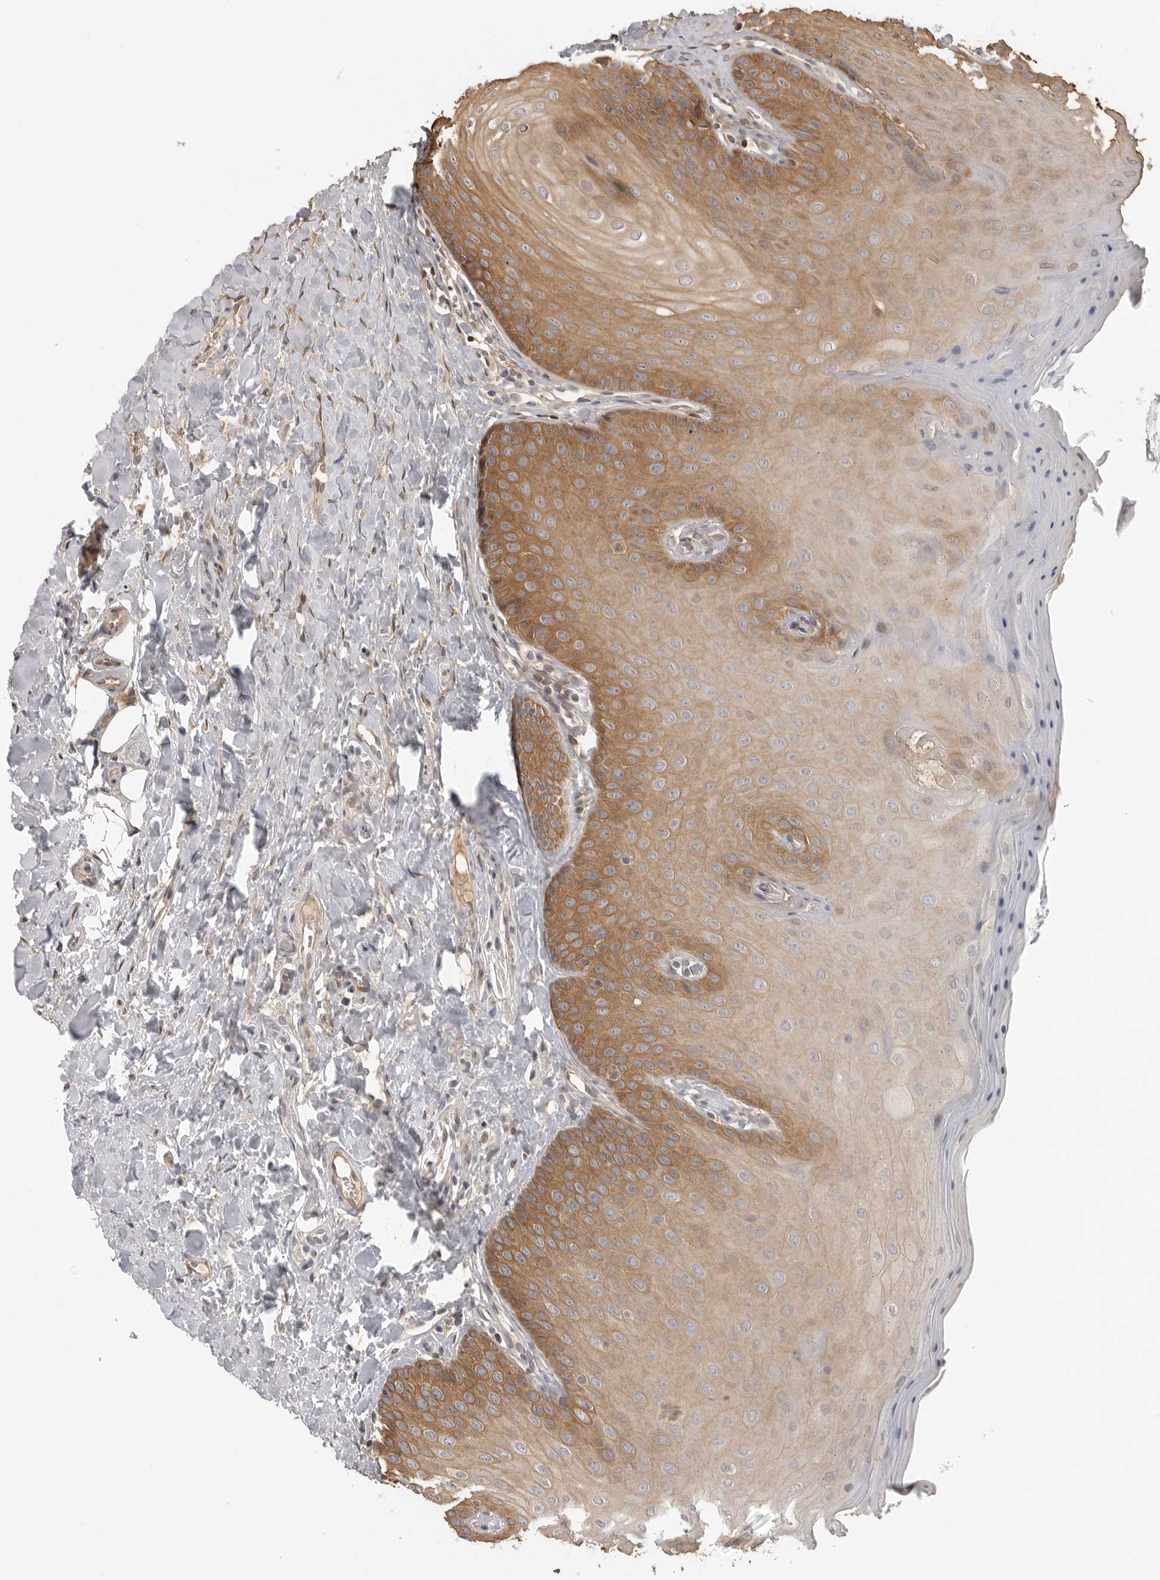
{"staining": {"intensity": "moderate", "quantity": ">75%", "location": "cytoplasmic/membranous"}, "tissue": "oral mucosa", "cell_type": "Squamous epithelial cells", "image_type": "normal", "snomed": [{"axis": "morphology", "description": "Normal tissue, NOS"}, {"axis": "topography", "description": "Oral tissue"}], "caption": "Approximately >75% of squamous epithelial cells in benign human oral mucosa demonstrate moderate cytoplasmic/membranous protein expression as visualized by brown immunohistochemical staining.", "gene": "IDO1", "patient": {"sex": "female", "age": 31}}